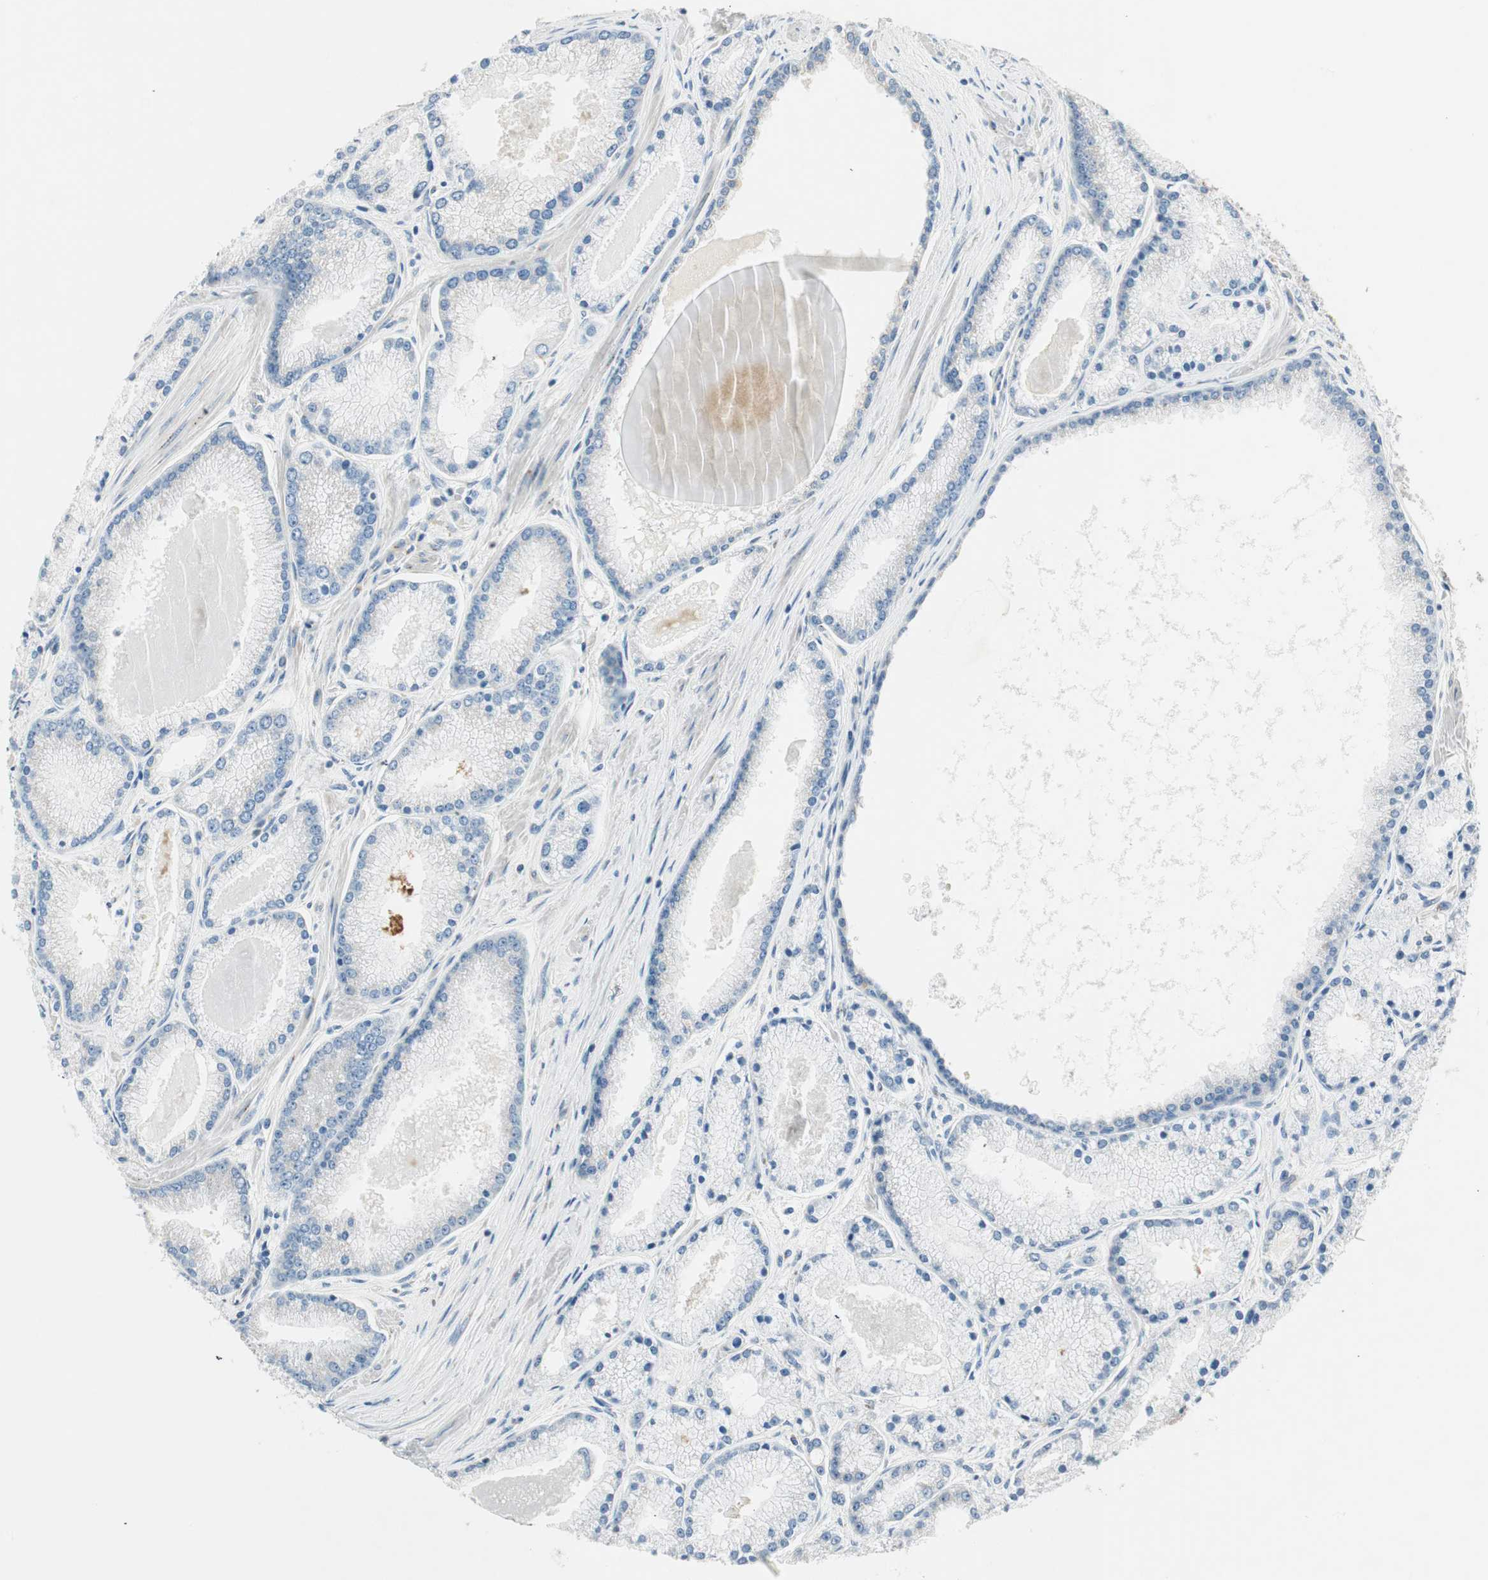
{"staining": {"intensity": "negative", "quantity": "none", "location": "none"}, "tissue": "prostate cancer", "cell_type": "Tumor cells", "image_type": "cancer", "snomed": [{"axis": "morphology", "description": "Adenocarcinoma, High grade"}, {"axis": "topography", "description": "Prostate"}], "caption": "Immunohistochemistry (IHC) of human prostate high-grade adenocarcinoma displays no staining in tumor cells. (DAB (3,3'-diaminobenzidine) immunohistochemistry (IHC), high magnification).", "gene": "TMF1", "patient": {"sex": "male", "age": 61}}